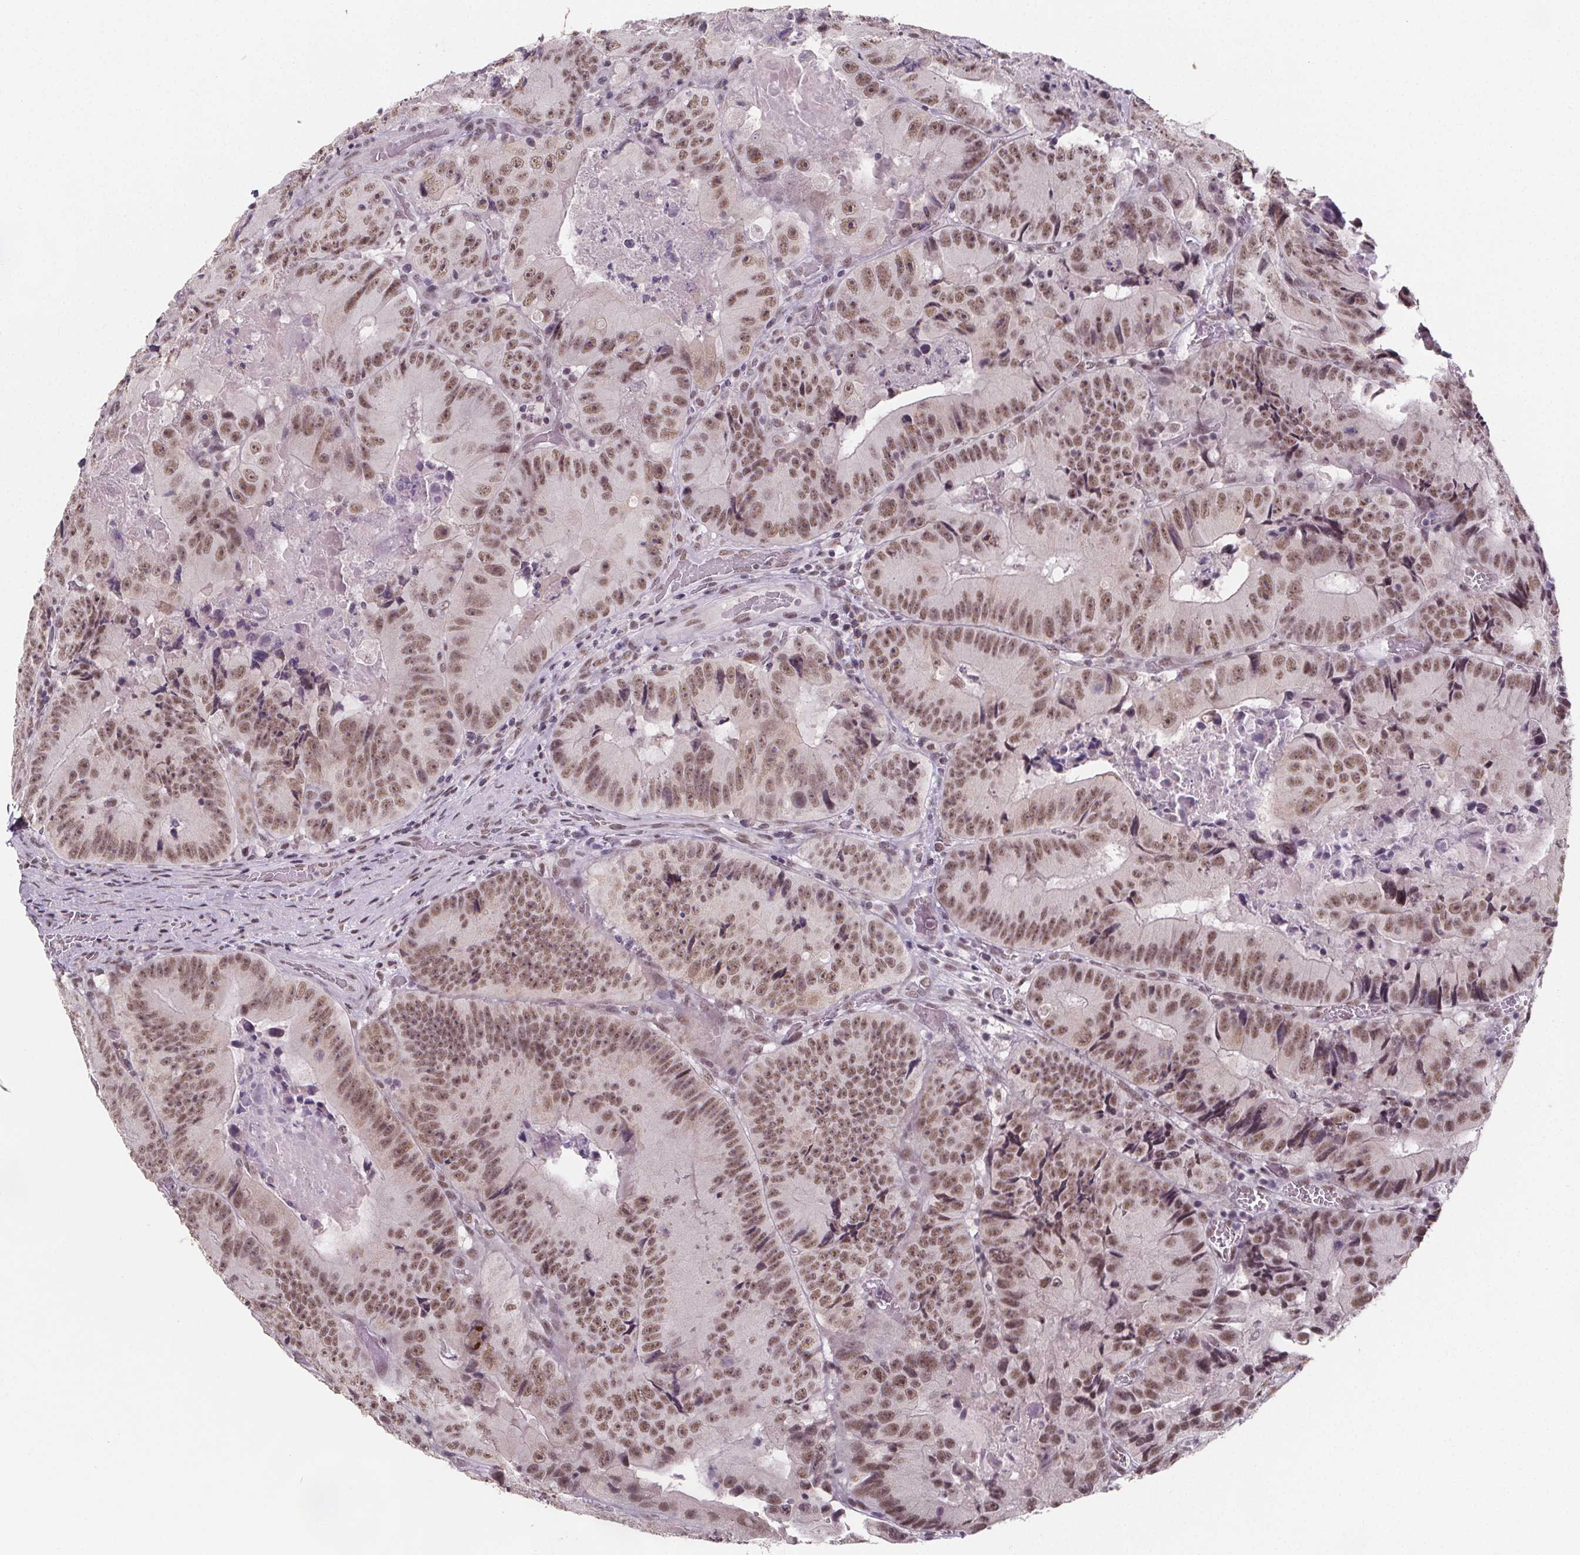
{"staining": {"intensity": "moderate", "quantity": ">75%", "location": "nuclear"}, "tissue": "colorectal cancer", "cell_type": "Tumor cells", "image_type": "cancer", "snomed": [{"axis": "morphology", "description": "Adenocarcinoma, NOS"}, {"axis": "topography", "description": "Colon"}], "caption": "Brown immunohistochemical staining in human colorectal cancer (adenocarcinoma) demonstrates moderate nuclear expression in about >75% of tumor cells.", "gene": "ZNF572", "patient": {"sex": "female", "age": 86}}